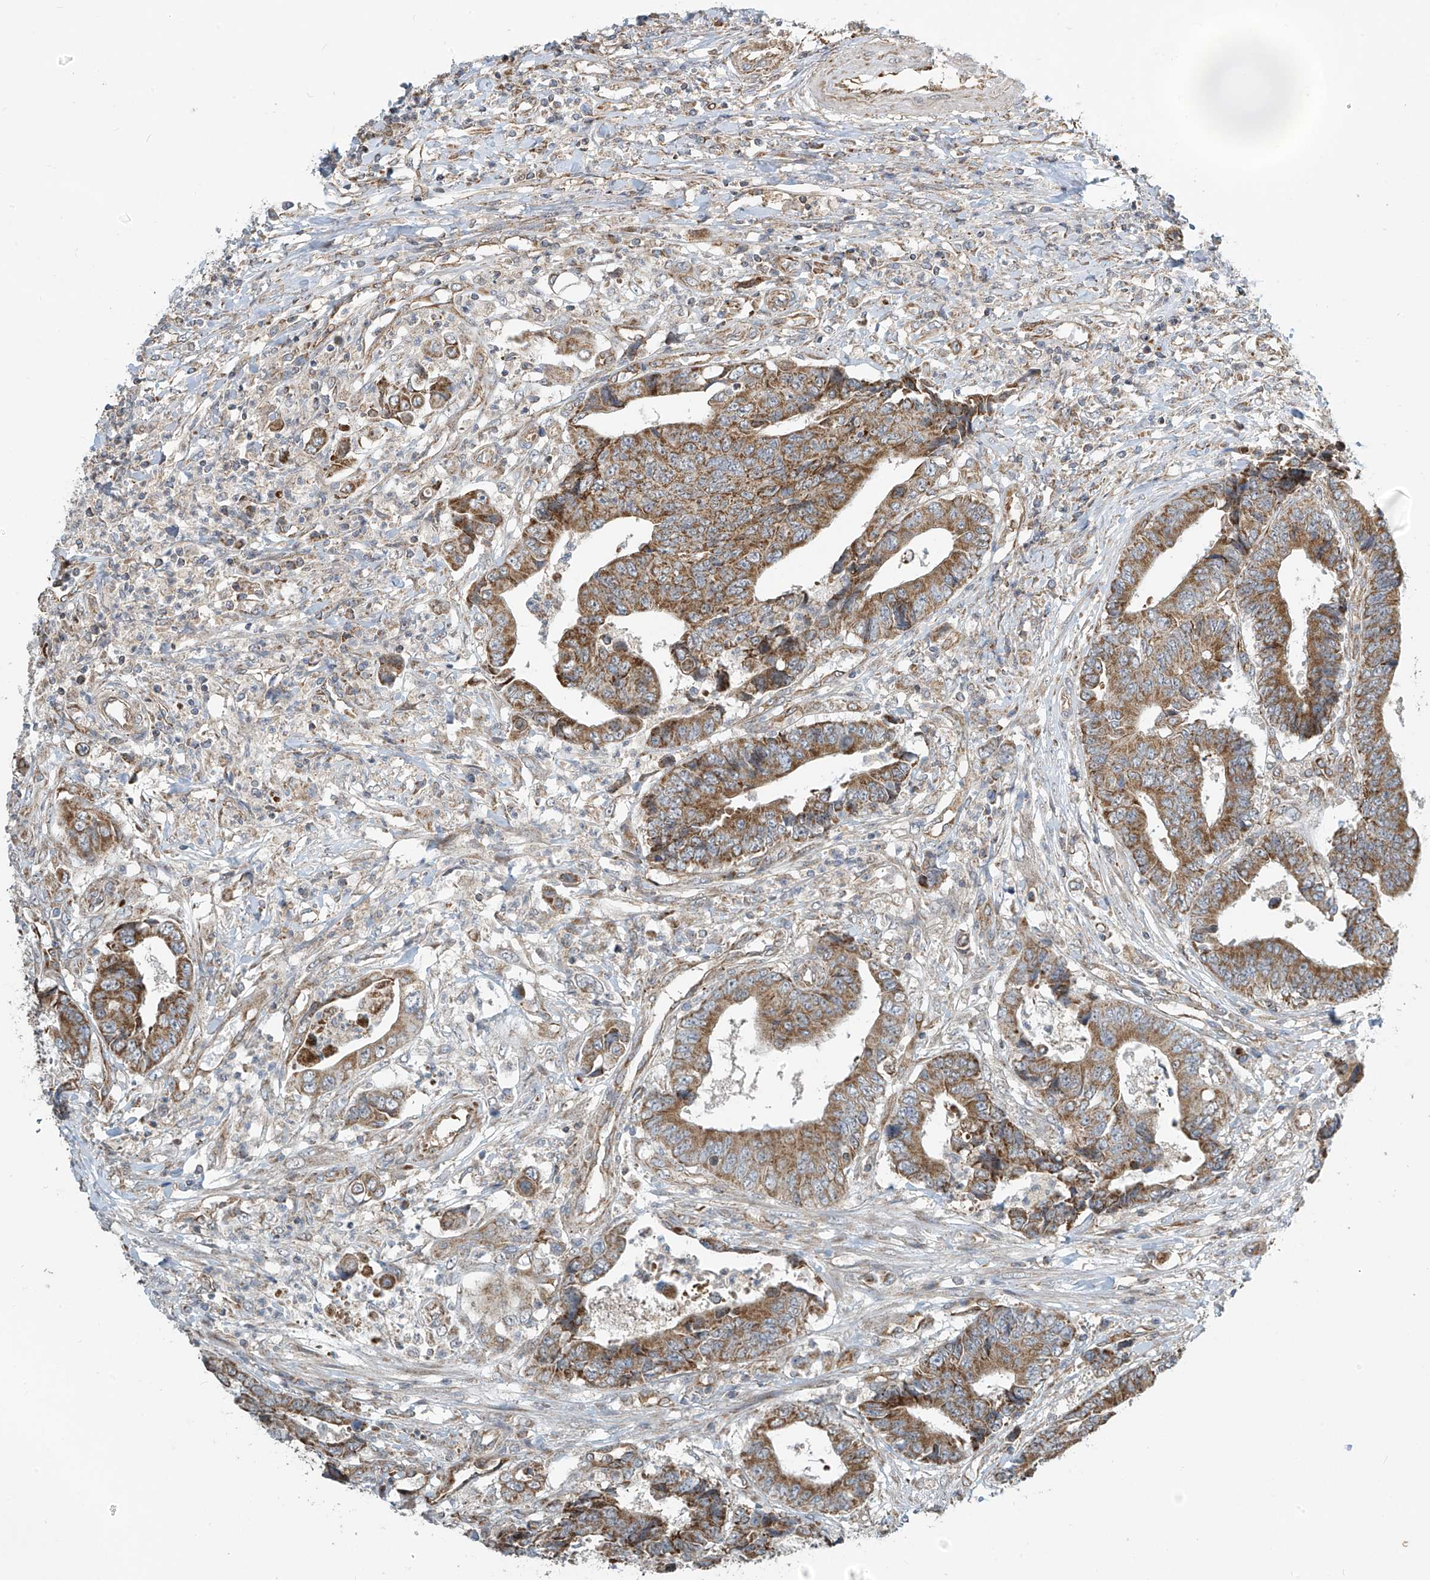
{"staining": {"intensity": "moderate", "quantity": ">75%", "location": "cytoplasmic/membranous"}, "tissue": "colorectal cancer", "cell_type": "Tumor cells", "image_type": "cancer", "snomed": [{"axis": "morphology", "description": "Adenocarcinoma, NOS"}, {"axis": "topography", "description": "Rectum"}], "caption": "The photomicrograph shows immunohistochemical staining of adenocarcinoma (colorectal). There is moderate cytoplasmic/membranous positivity is identified in approximately >75% of tumor cells.", "gene": "METTL6", "patient": {"sex": "male", "age": 84}}